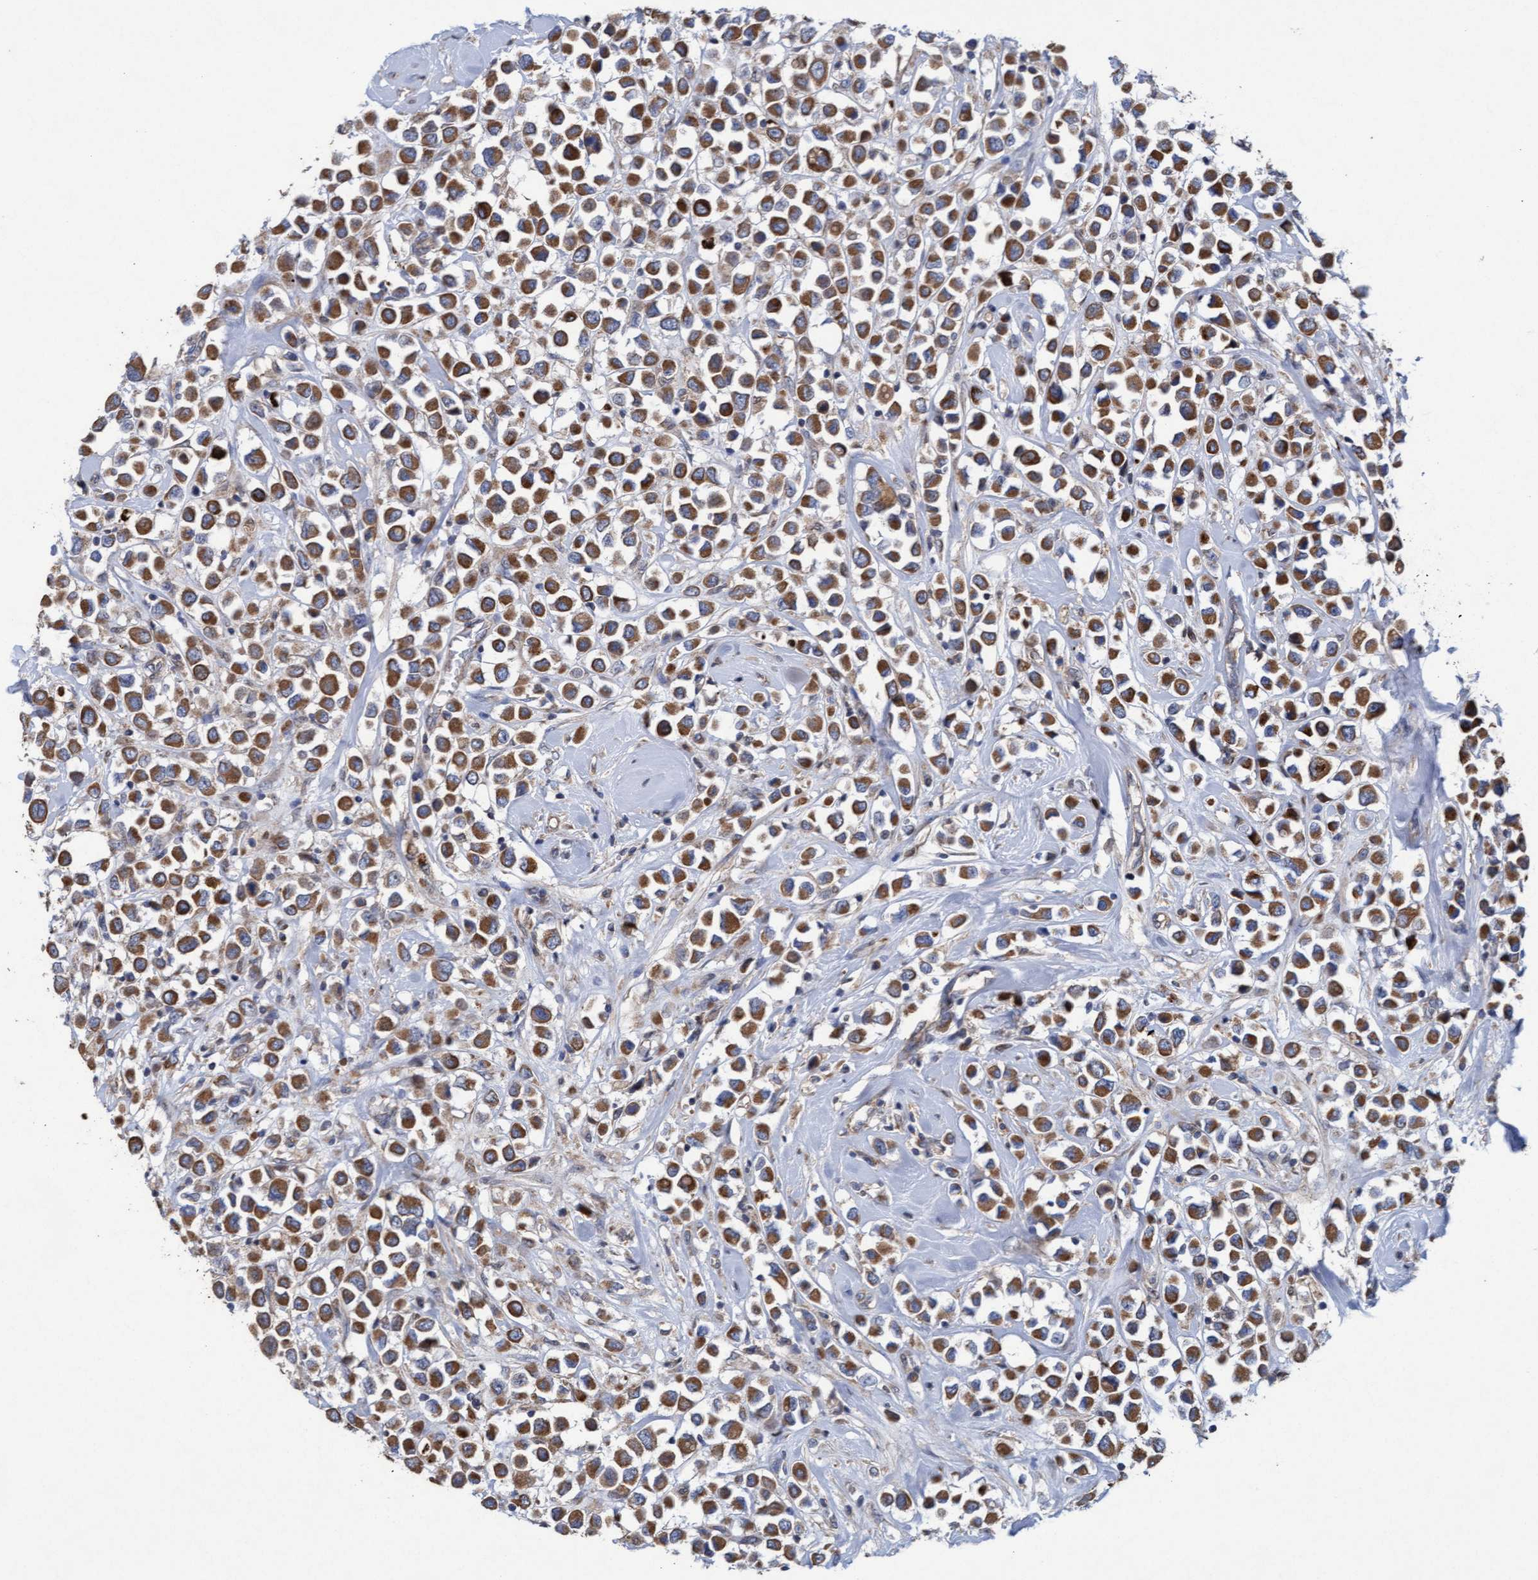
{"staining": {"intensity": "moderate", "quantity": ">75%", "location": "cytoplasmic/membranous"}, "tissue": "breast cancer", "cell_type": "Tumor cells", "image_type": "cancer", "snomed": [{"axis": "morphology", "description": "Duct carcinoma"}, {"axis": "topography", "description": "Breast"}], "caption": "The immunohistochemical stain shows moderate cytoplasmic/membranous expression in tumor cells of breast cancer tissue.", "gene": "MRPL38", "patient": {"sex": "female", "age": 61}}